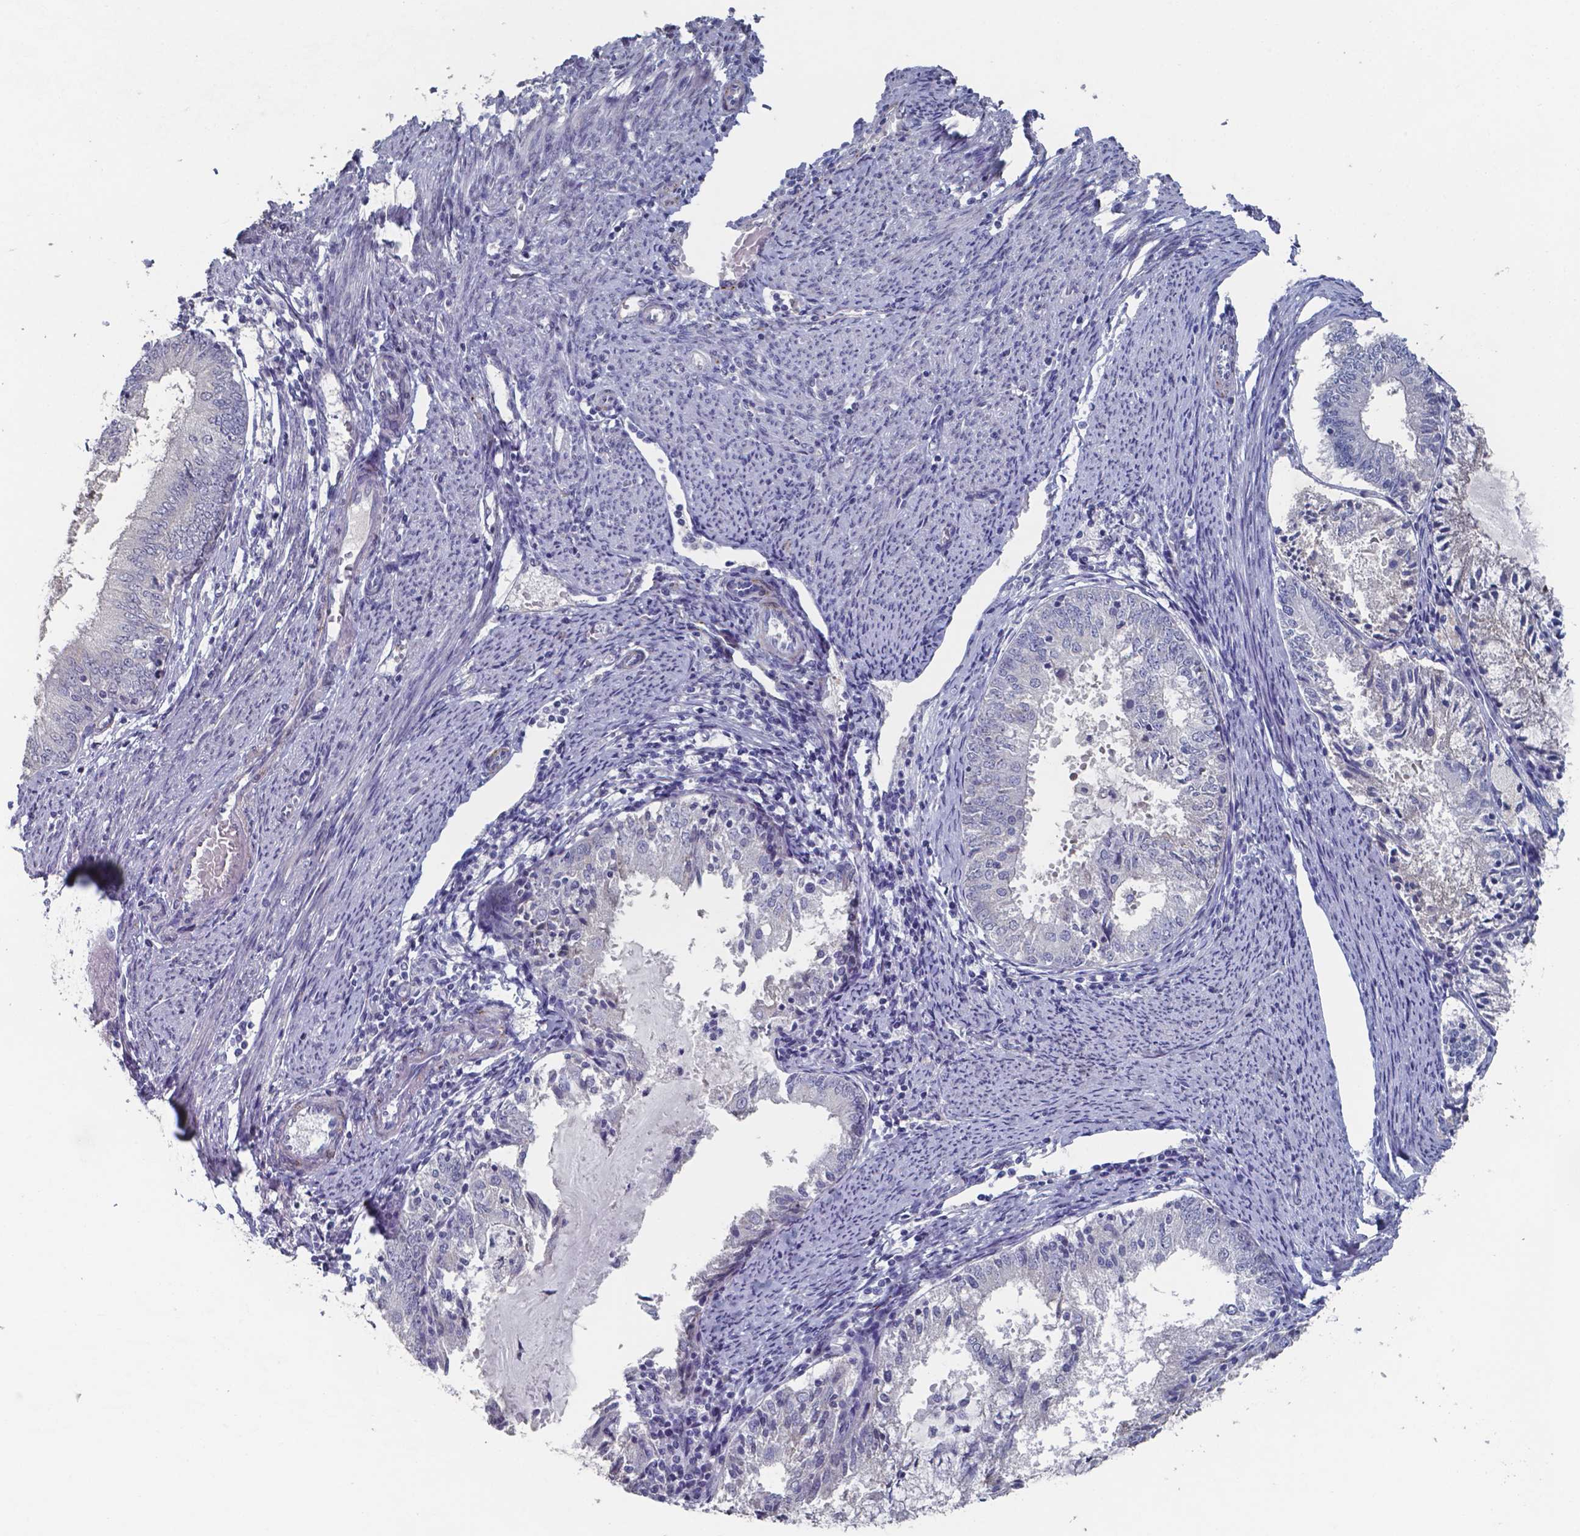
{"staining": {"intensity": "negative", "quantity": "none", "location": "none"}, "tissue": "endometrial cancer", "cell_type": "Tumor cells", "image_type": "cancer", "snomed": [{"axis": "morphology", "description": "Adenocarcinoma, NOS"}, {"axis": "topography", "description": "Endometrium"}], "caption": "There is no significant positivity in tumor cells of endometrial cancer.", "gene": "PLA2R1", "patient": {"sex": "female", "age": 57}}